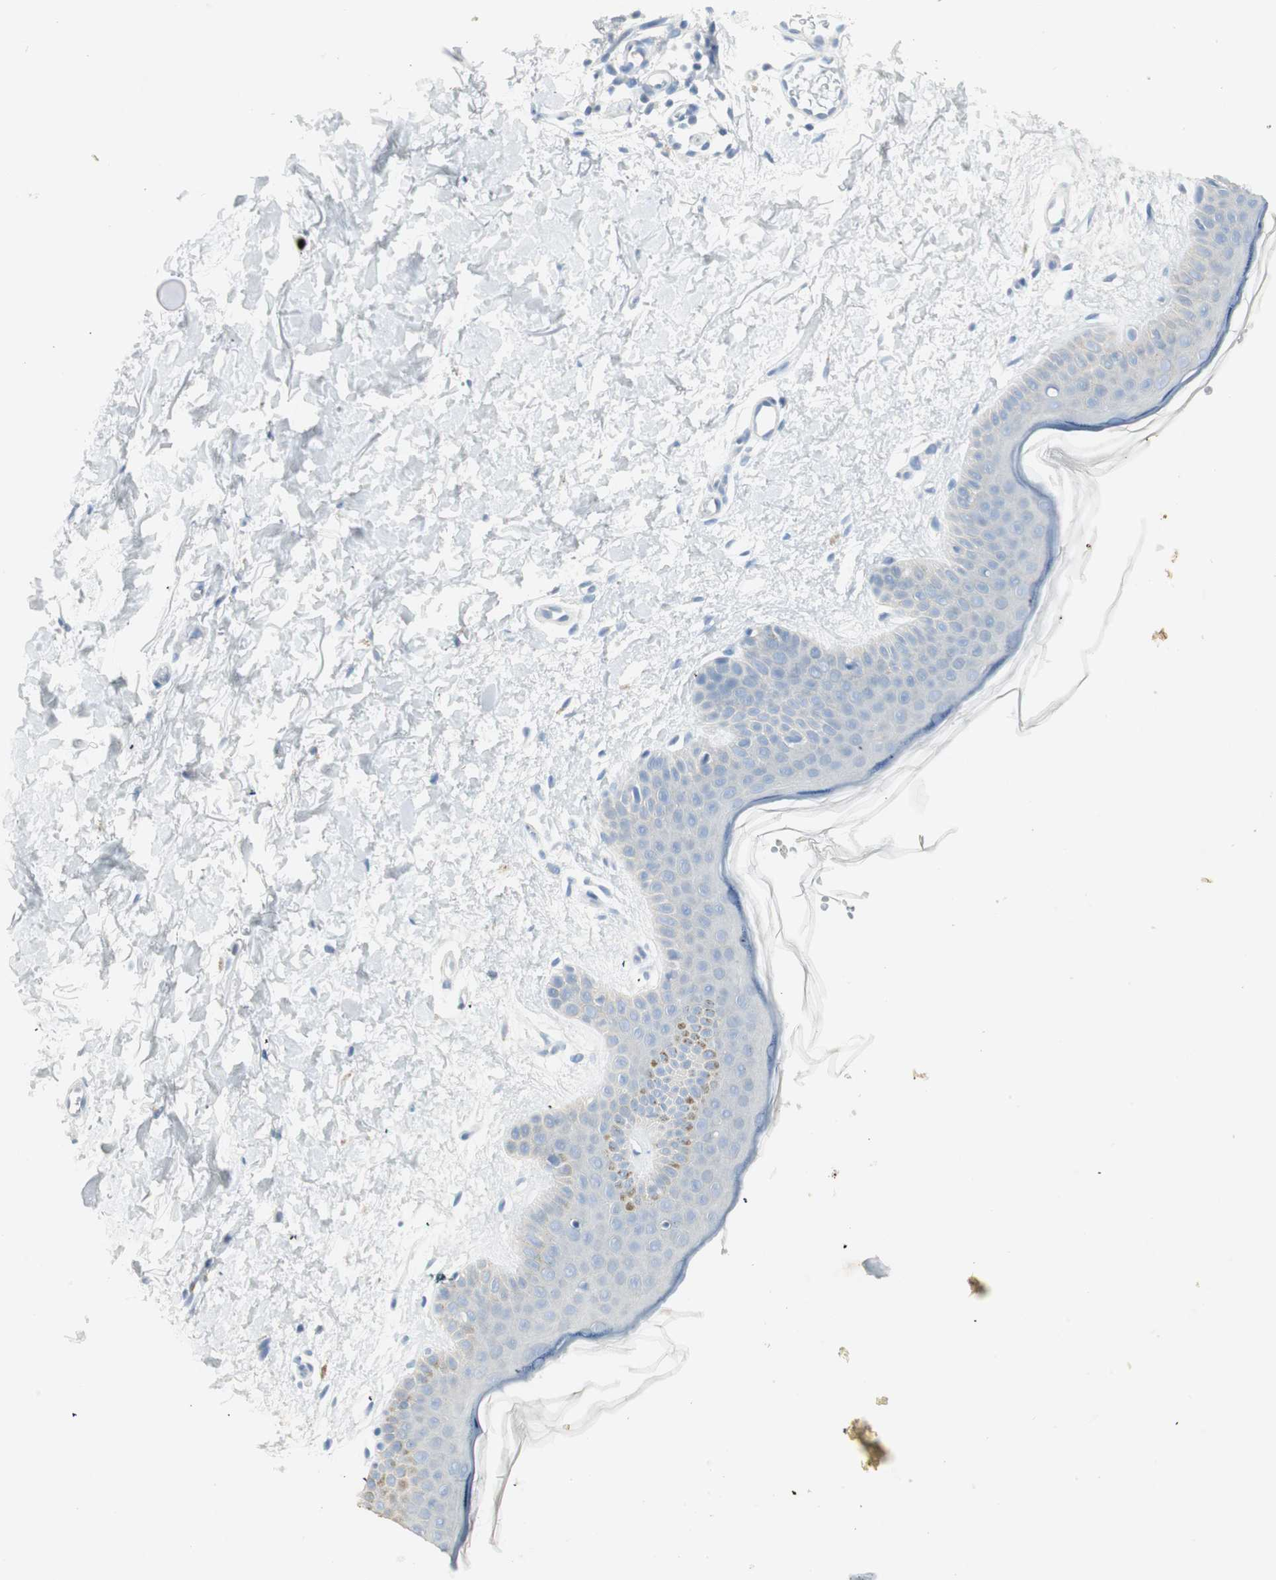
{"staining": {"intensity": "negative", "quantity": "none", "location": "none"}, "tissue": "skin", "cell_type": "Fibroblasts", "image_type": "normal", "snomed": [{"axis": "morphology", "description": "Normal tissue, NOS"}, {"axis": "topography", "description": "Skin"}], "caption": "Human skin stained for a protein using immunohistochemistry (IHC) exhibits no expression in fibroblasts.", "gene": "PRTN3", "patient": {"sex": "female", "age": 56}}